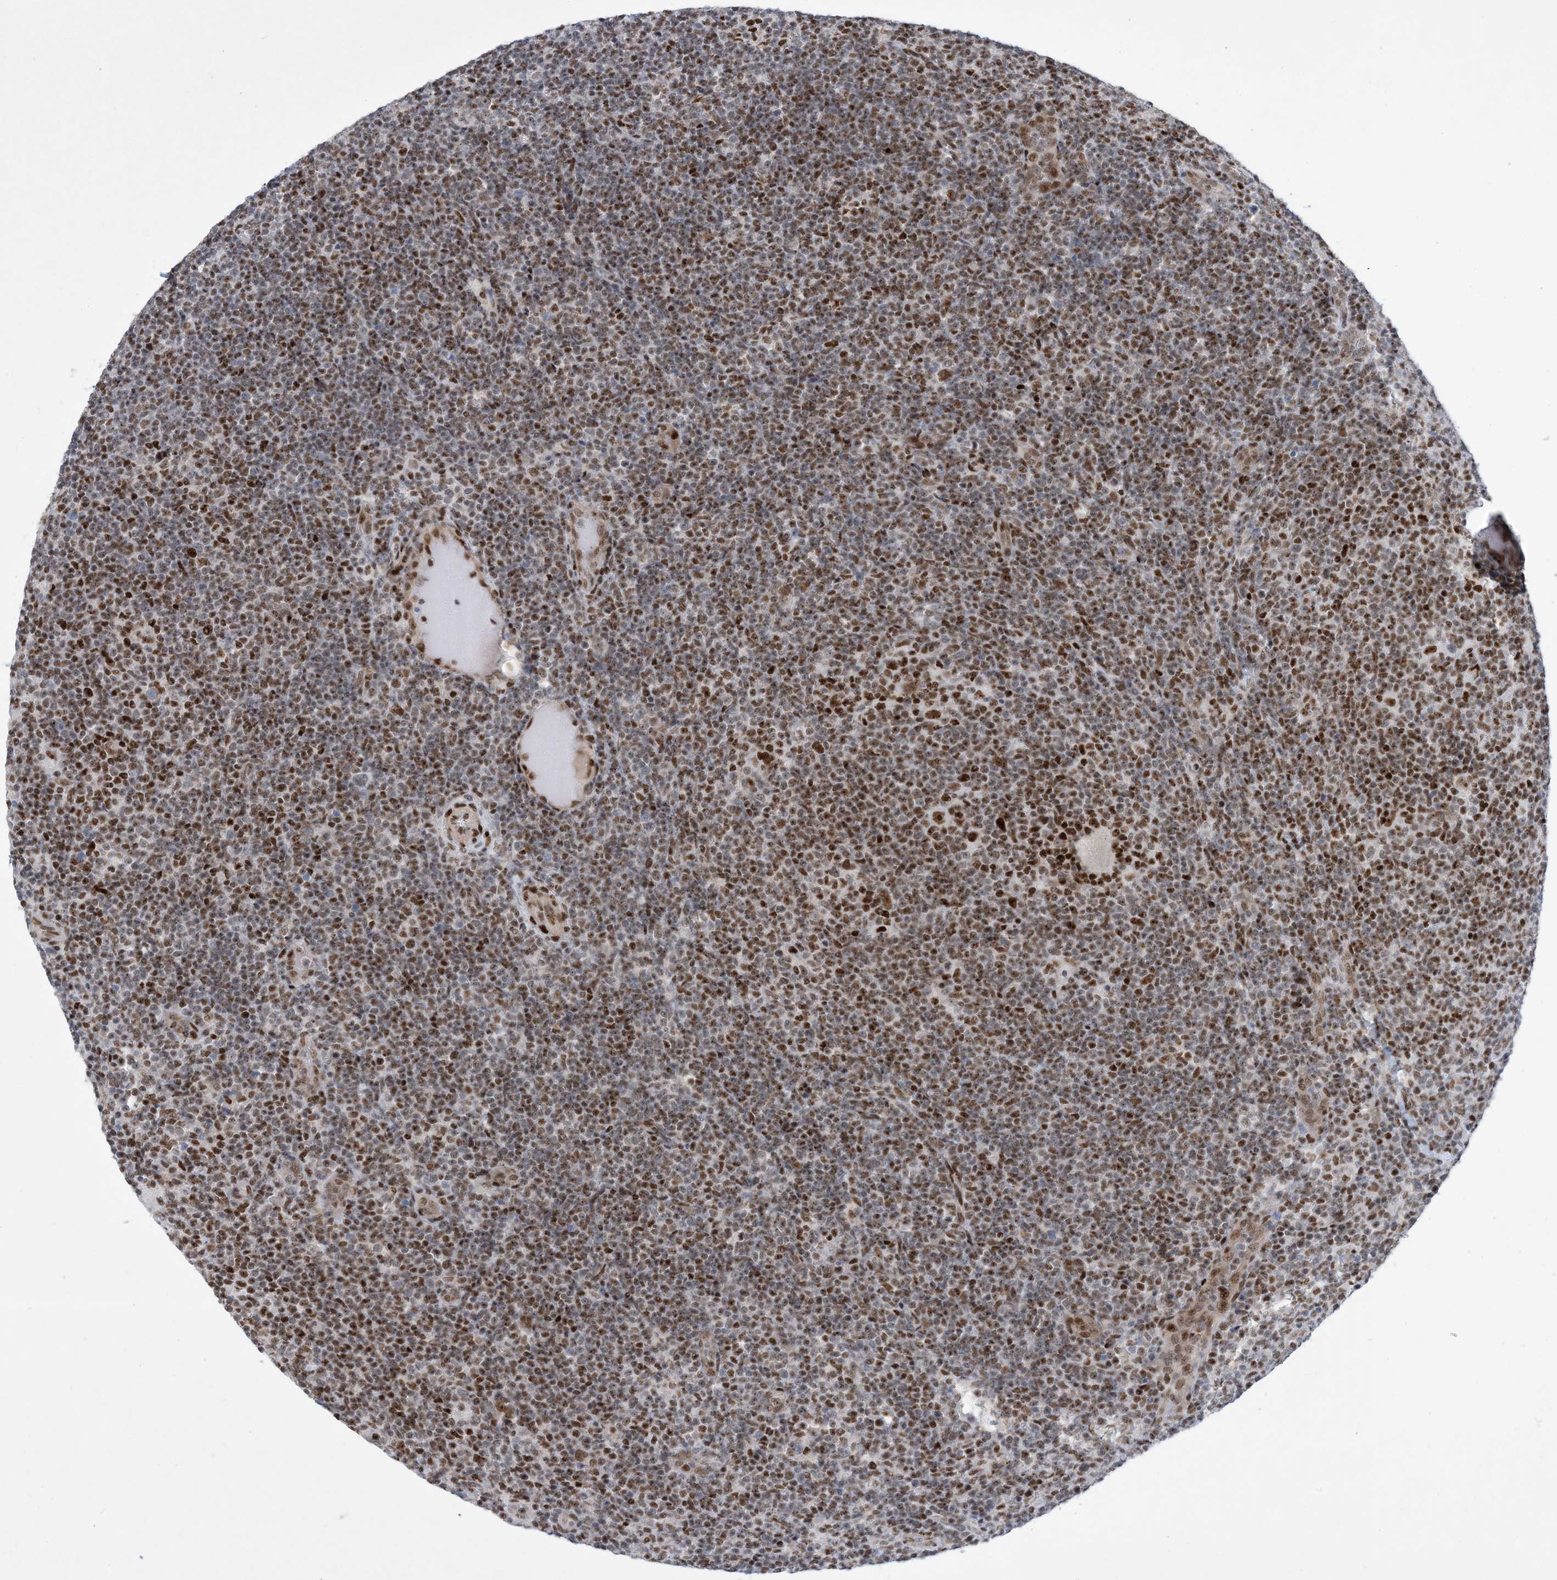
{"staining": {"intensity": "moderate", "quantity": "25%-75%", "location": "nuclear"}, "tissue": "lymphoma", "cell_type": "Tumor cells", "image_type": "cancer", "snomed": [{"axis": "morphology", "description": "Hodgkin's disease, NOS"}, {"axis": "topography", "description": "Lymph node"}], "caption": "The image demonstrates staining of Hodgkin's disease, revealing moderate nuclear protein expression (brown color) within tumor cells.", "gene": "TSPYL1", "patient": {"sex": "female", "age": 57}}